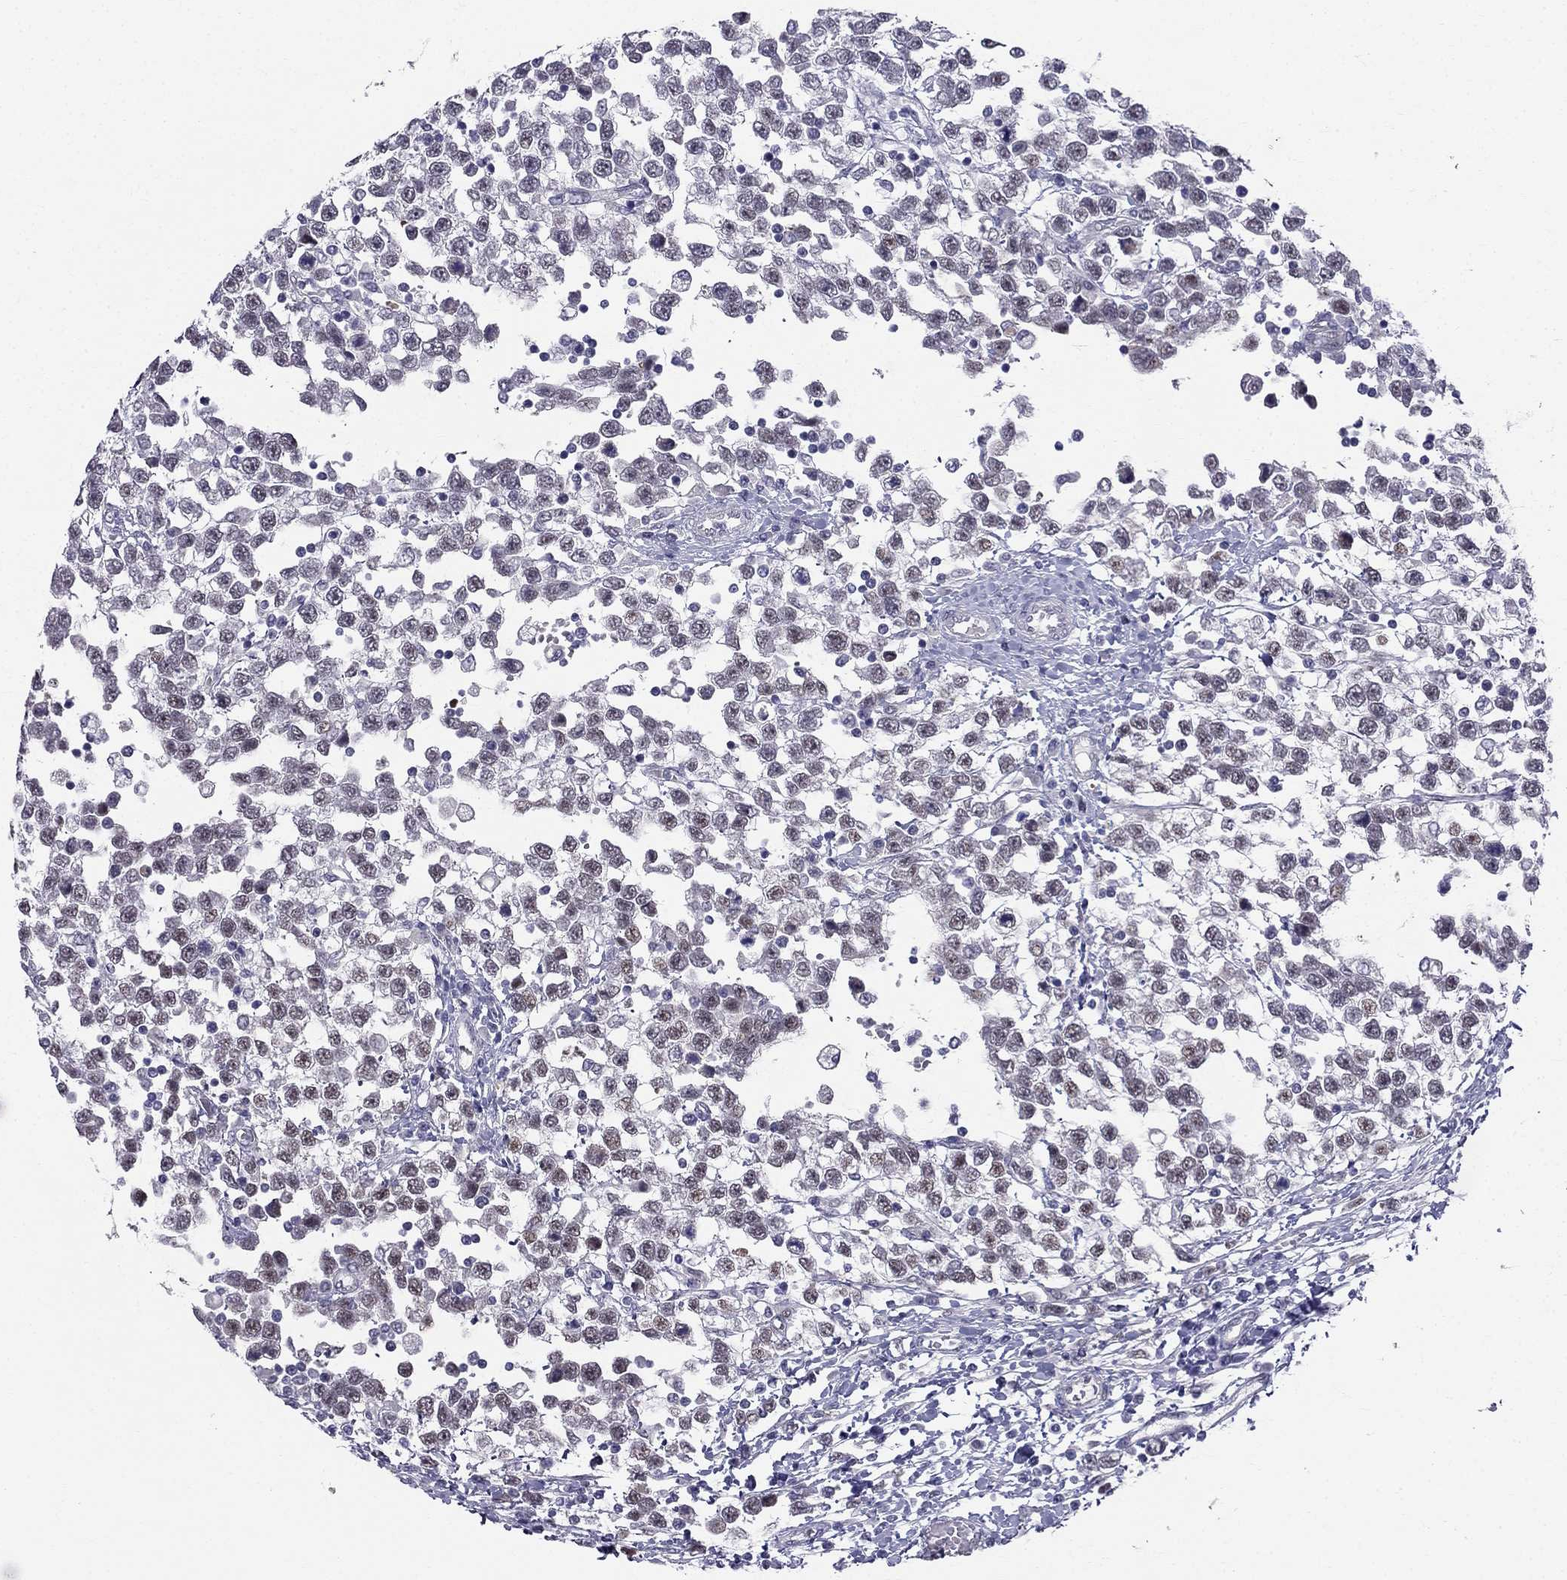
{"staining": {"intensity": "weak", "quantity": "<25%", "location": "nuclear"}, "tissue": "testis cancer", "cell_type": "Tumor cells", "image_type": "cancer", "snomed": [{"axis": "morphology", "description": "Seminoma, NOS"}, {"axis": "topography", "description": "Testis"}], "caption": "Protein analysis of testis seminoma shows no significant expression in tumor cells.", "gene": "BAG5", "patient": {"sex": "male", "age": 34}}